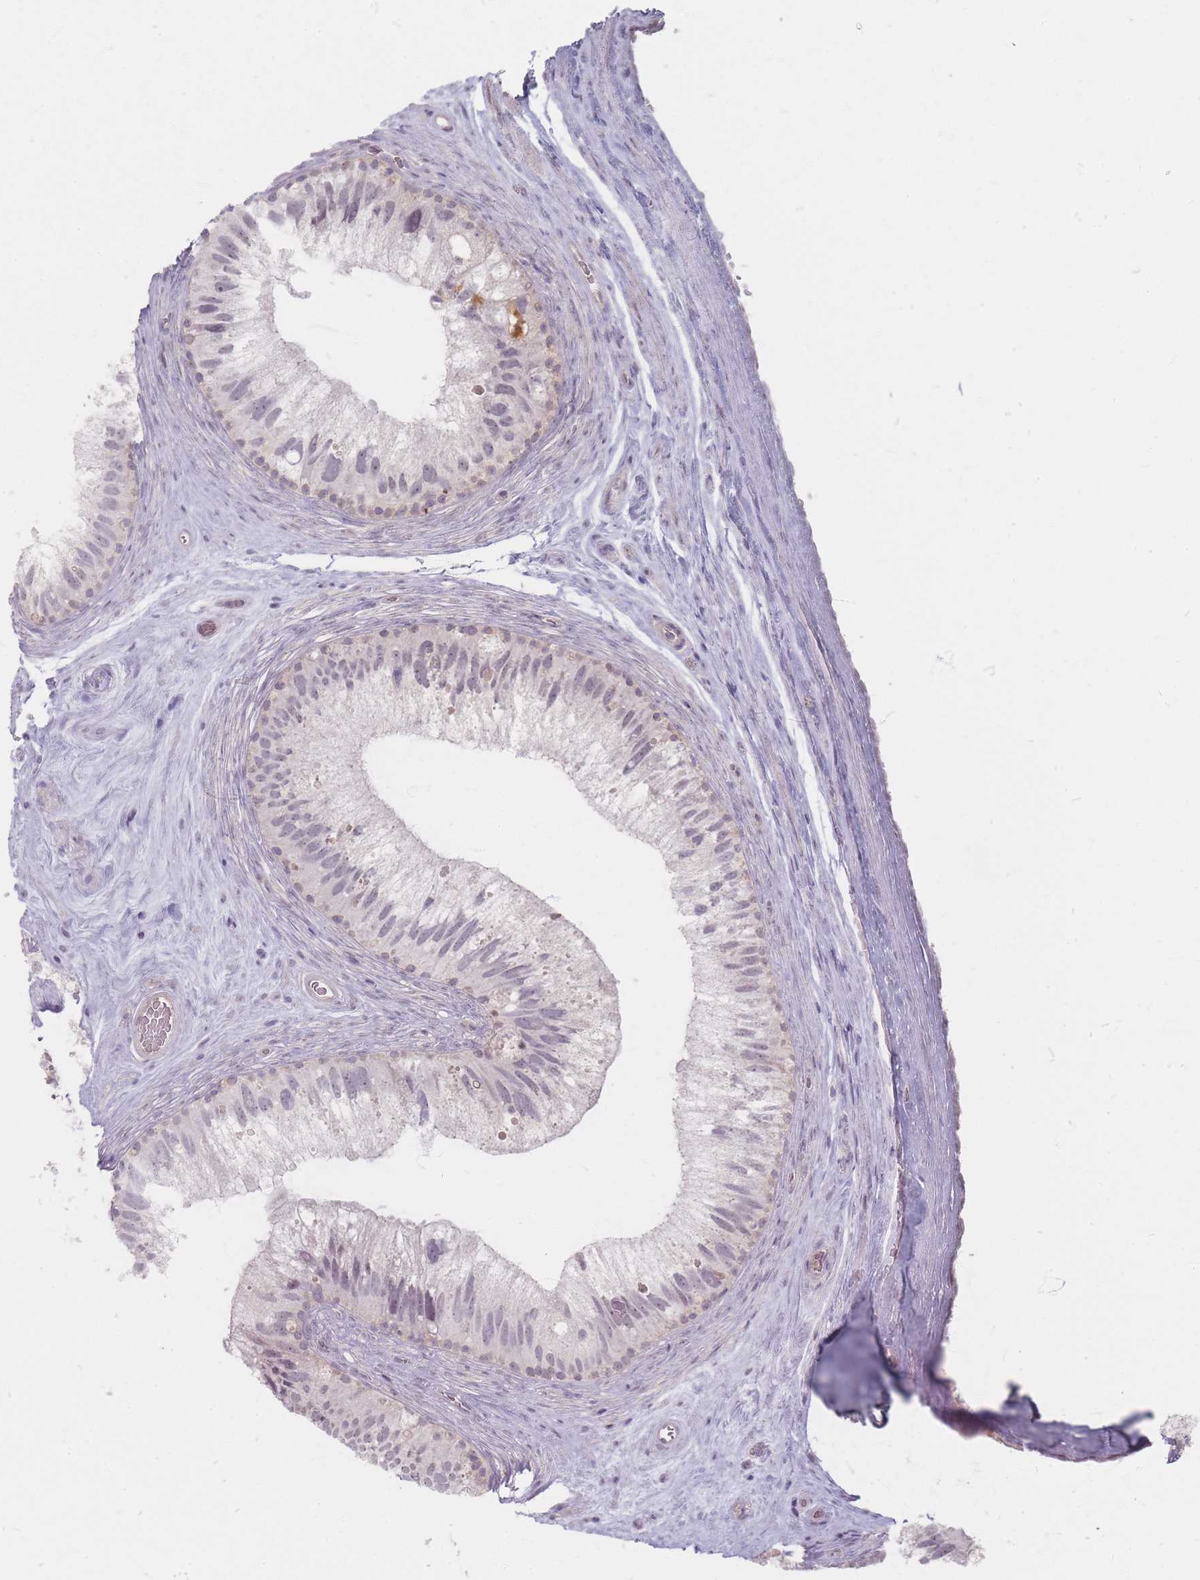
{"staining": {"intensity": "negative", "quantity": "none", "location": "none"}, "tissue": "epididymis", "cell_type": "Glandular cells", "image_type": "normal", "snomed": [{"axis": "morphology", "description": "Normal tissue, NOS"}, {"axis": "topography", "description": "Epididymis"}], "caption": "IHC histopathology image of normal epididymis: epididymis stained with DAB (3,3'-diaminobenzidine) demonstrates no significant protein positivity in glandular cells. (Stains: DAB immunohistochemistry (IHC) with hematoxylin counter stain, Microscopy: brightfield microscopy at high magnification).", "gene": "GABRA6", "patient": {"sex": "male", "age": 50}}